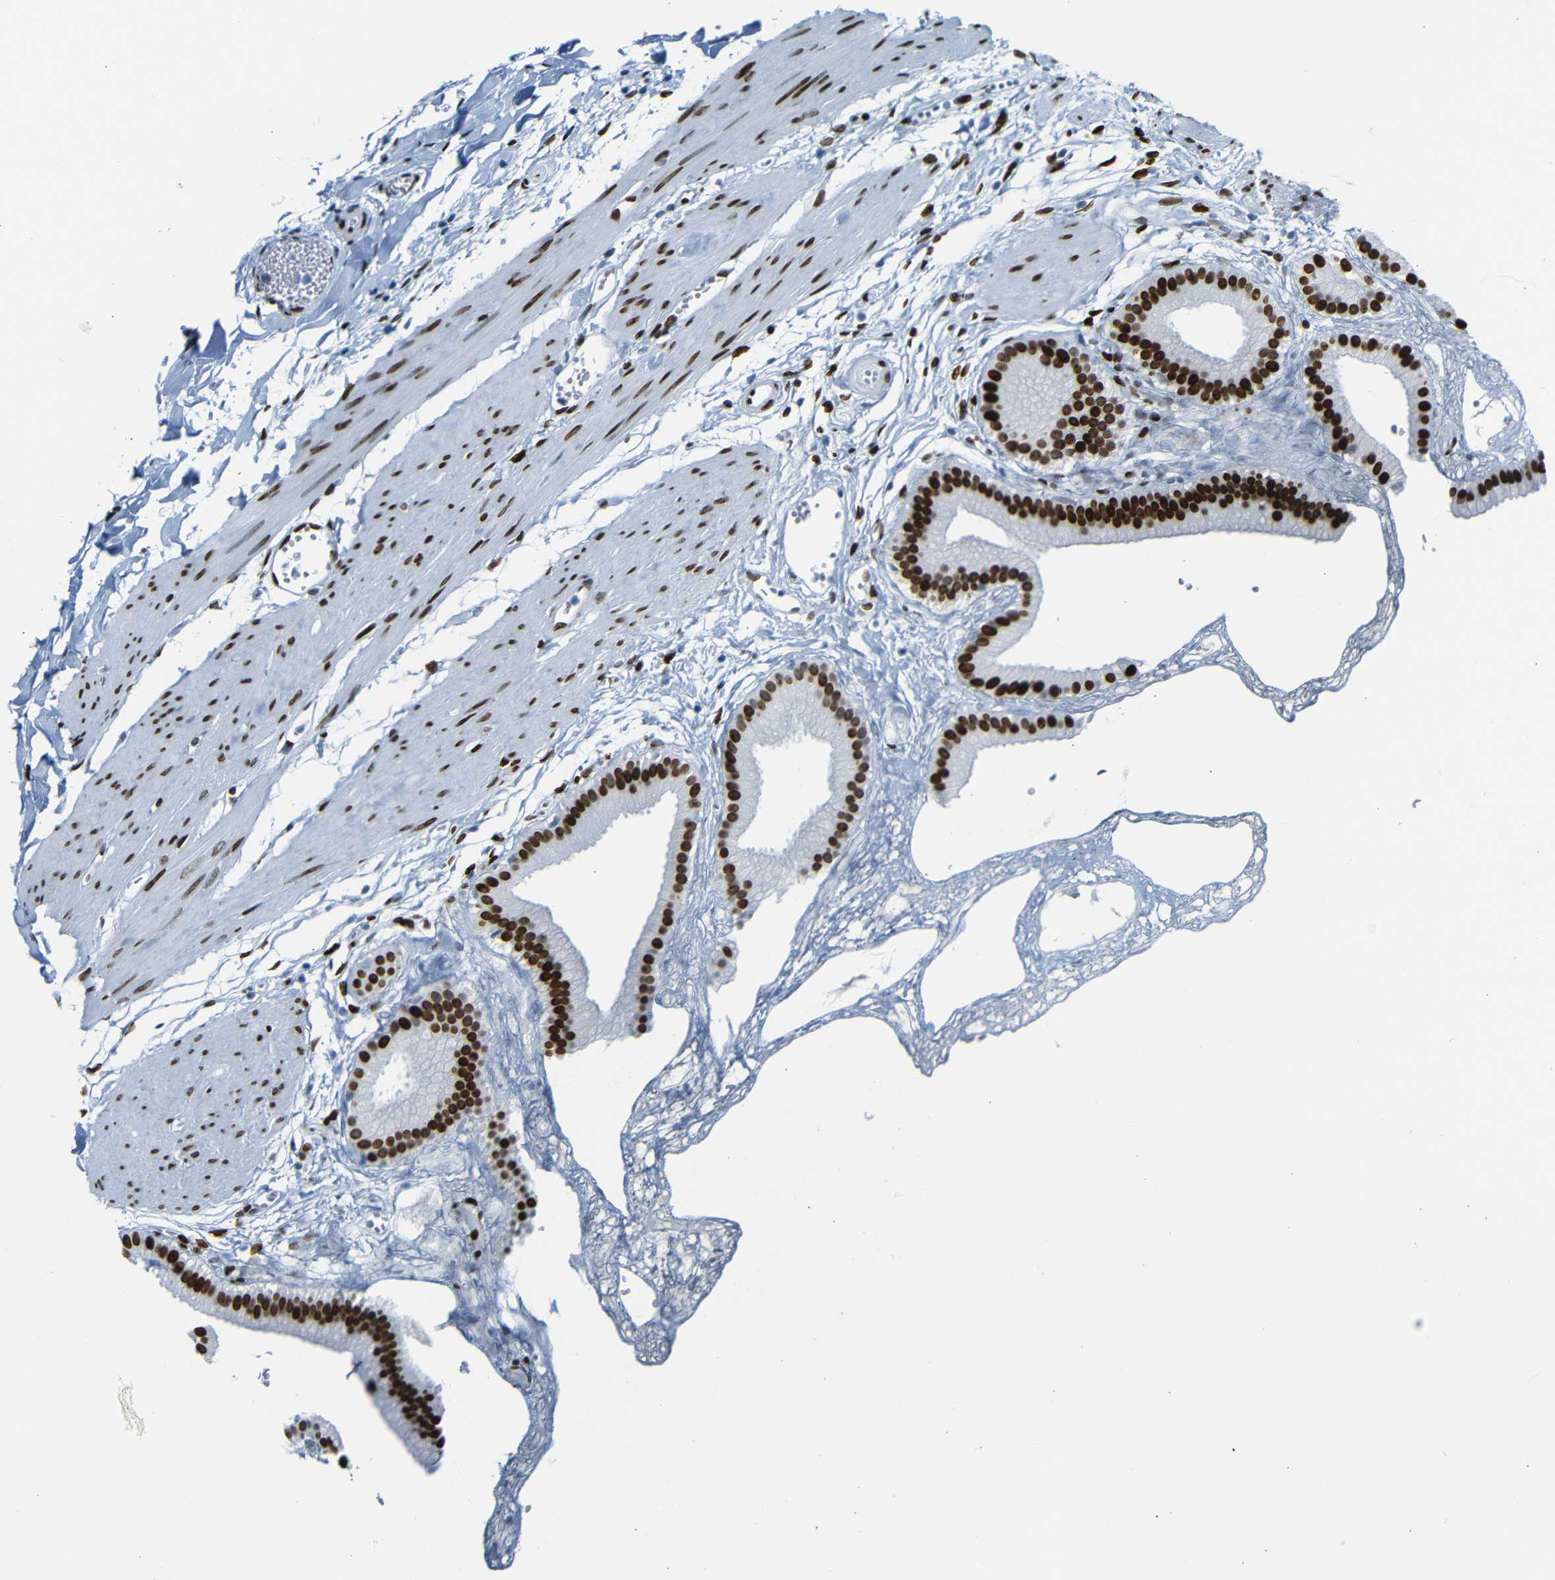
{"staining": {"intensity": "strong", "quantity": ">75%", "location": "nuclear"}, "tissue": "gallbladder", "cell_type": "Glandular cells", "image_type": "normal", "snomed": [{"axis": "morphology", "description": "Normal tissue, NOS"}, {"axis": "topography", "description": "Gallbladder"}], "caption": "This micrograph shows normal gallbladder stained with immunohistochemistry to label a protein in brown. The nuclear of glandular cells show strong positivity for the protein. Nuclei are counter-stained blue.", "gene": "NPIPB15", "patient": {"sex": "female", "age": 64}}